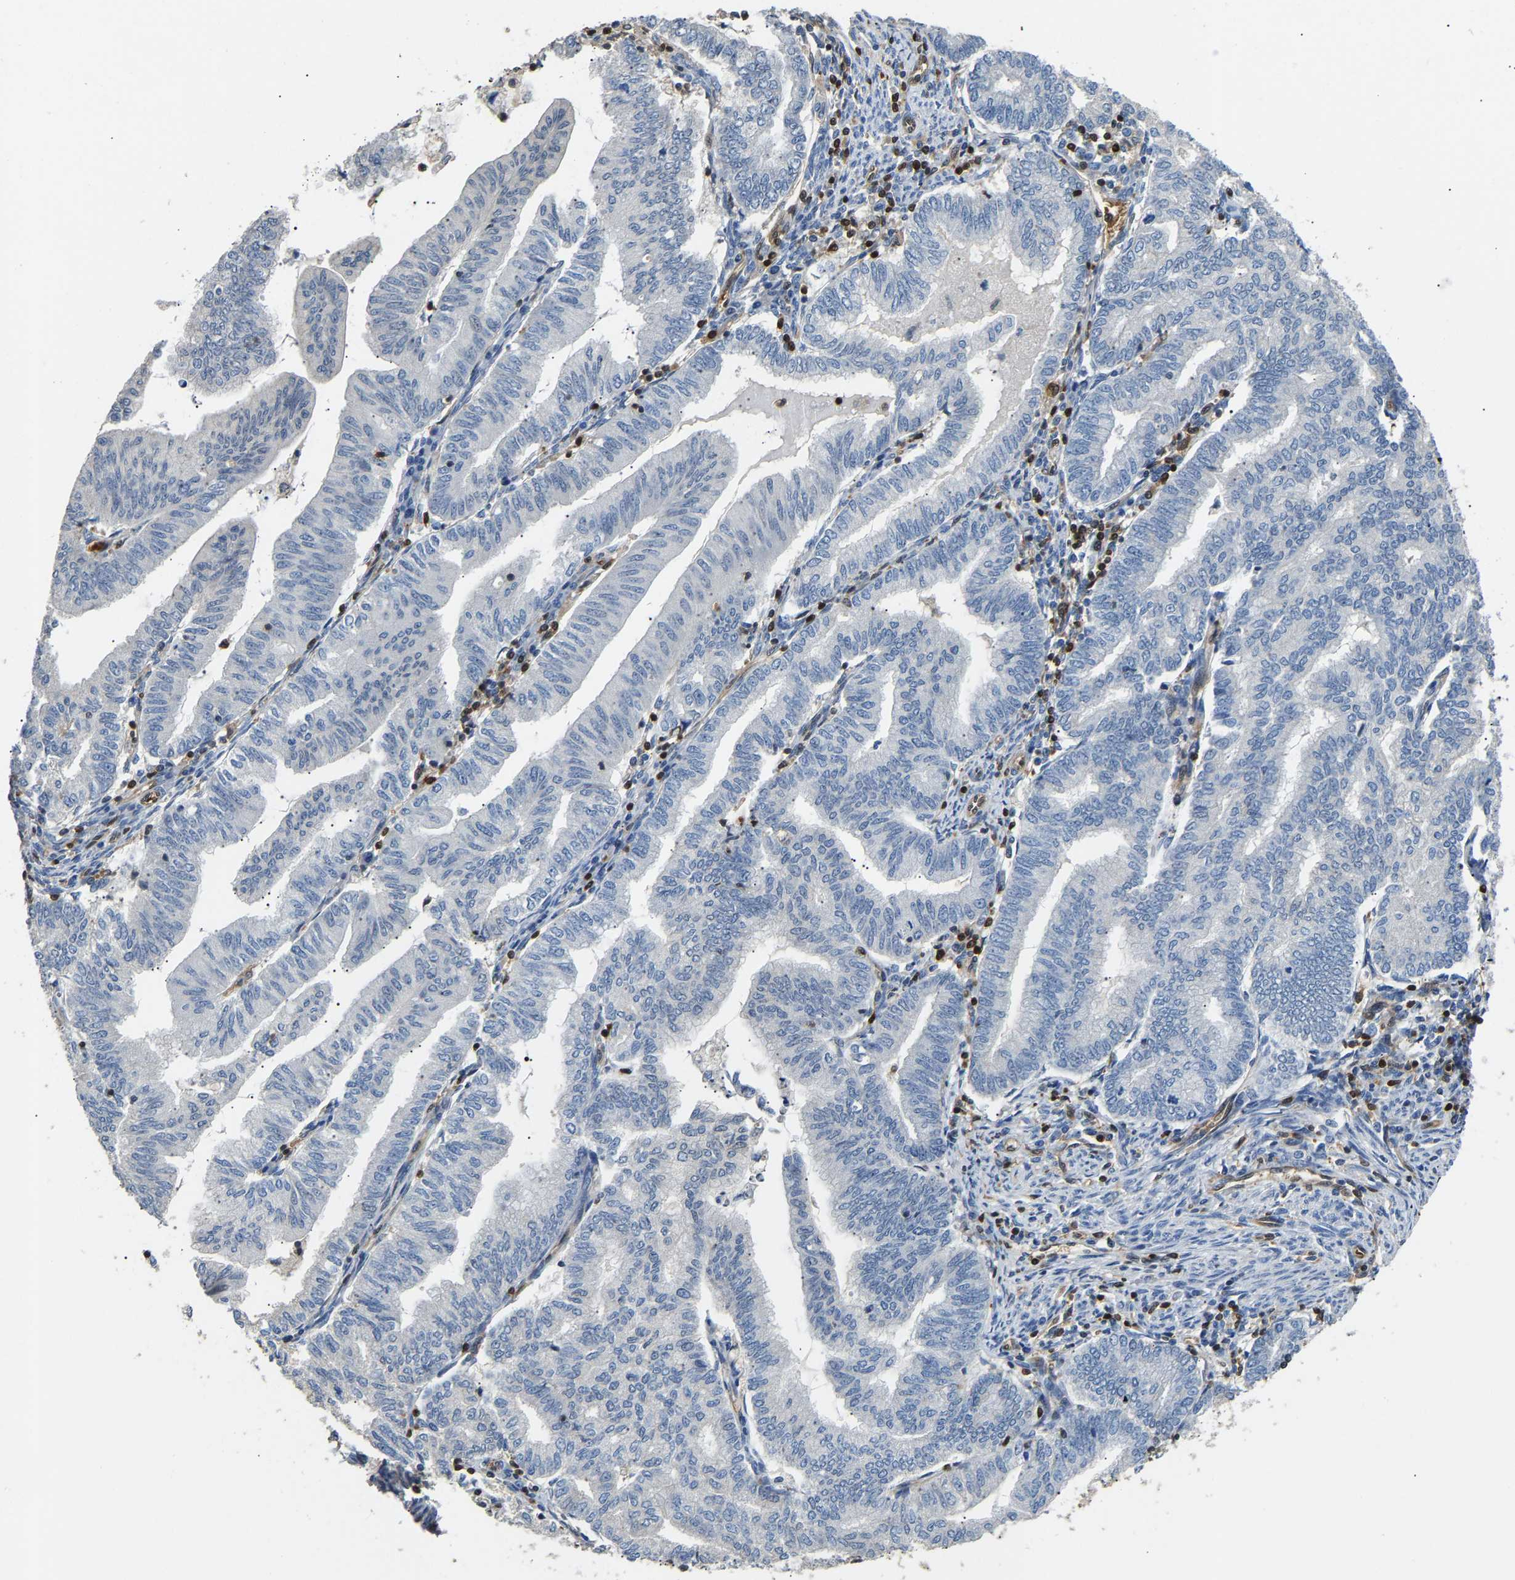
{"staining": {"intensity": "negative", "quantity": "none", "location": "none"}, "tissue": "endometrial cancer", "cell_type": "Tumor cells", "image_type": "cancer", "snomed": [{"axis": "morphology", "description": "Polyp, NOS"}, {"axis": "morphology", "description": "Adenocarcinoma, NOS"}, {"axis": "morphology", "description": "Adenoma, NOS"}, {"axis": "topography", "description": "Endometrium"}], "caption": "Immunohistochemistry histopathology image of neoplastic tissue: adenocarcinoma (endometrial) stained with DAB shows no significant protein positivity in tumor cells. (Stains: DAB immunohistochemistry (IHC) with hematoxylin counter stain, Microscopy: brightfield microscopy at high magnification).", "gene": "GIMAP7", "patient": {"sex": "female", "age": 79}}